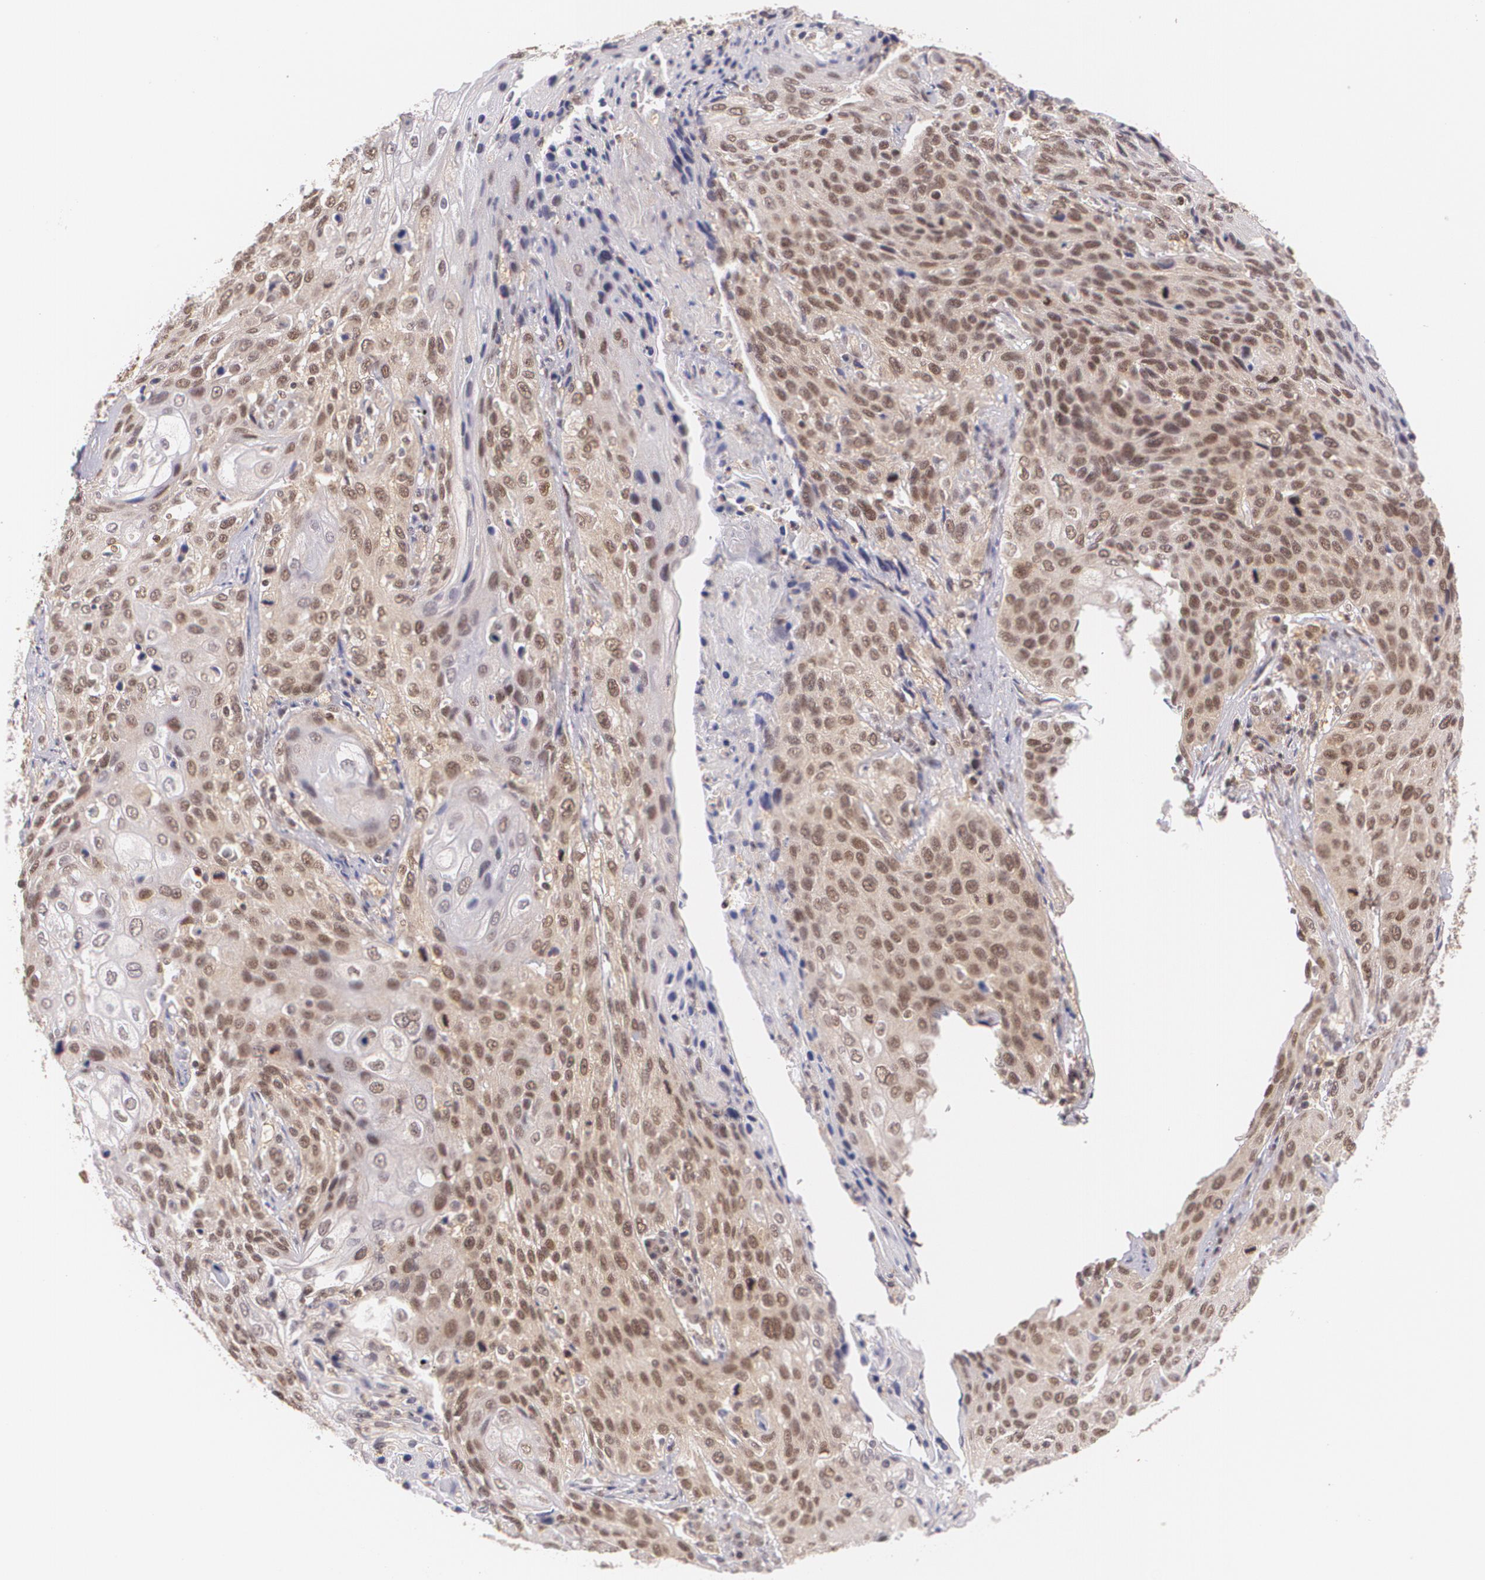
{"staining": {"intensity": "moderate", "quantity": "25%-75%", "location": "cytoplasmic/membranous,nuclear"}, "tissue": "cervical cancer", "cell_type": "Tumor cells", "image_type": "cancer", "snomed": [{"axis": "morphology", "description": "Squamous cell carcinoma, NOS"}, {"axis": "topography", "description": "Cervix"}], "caption": "Immunohistochemical staining of cervical cancer reveals moderate cytoplasmic/membranous and nuclear protein expression in about 25%-75% of tumor cells.", "gene": "CUL2", "patient": {"sex": "female", "age": 32}}